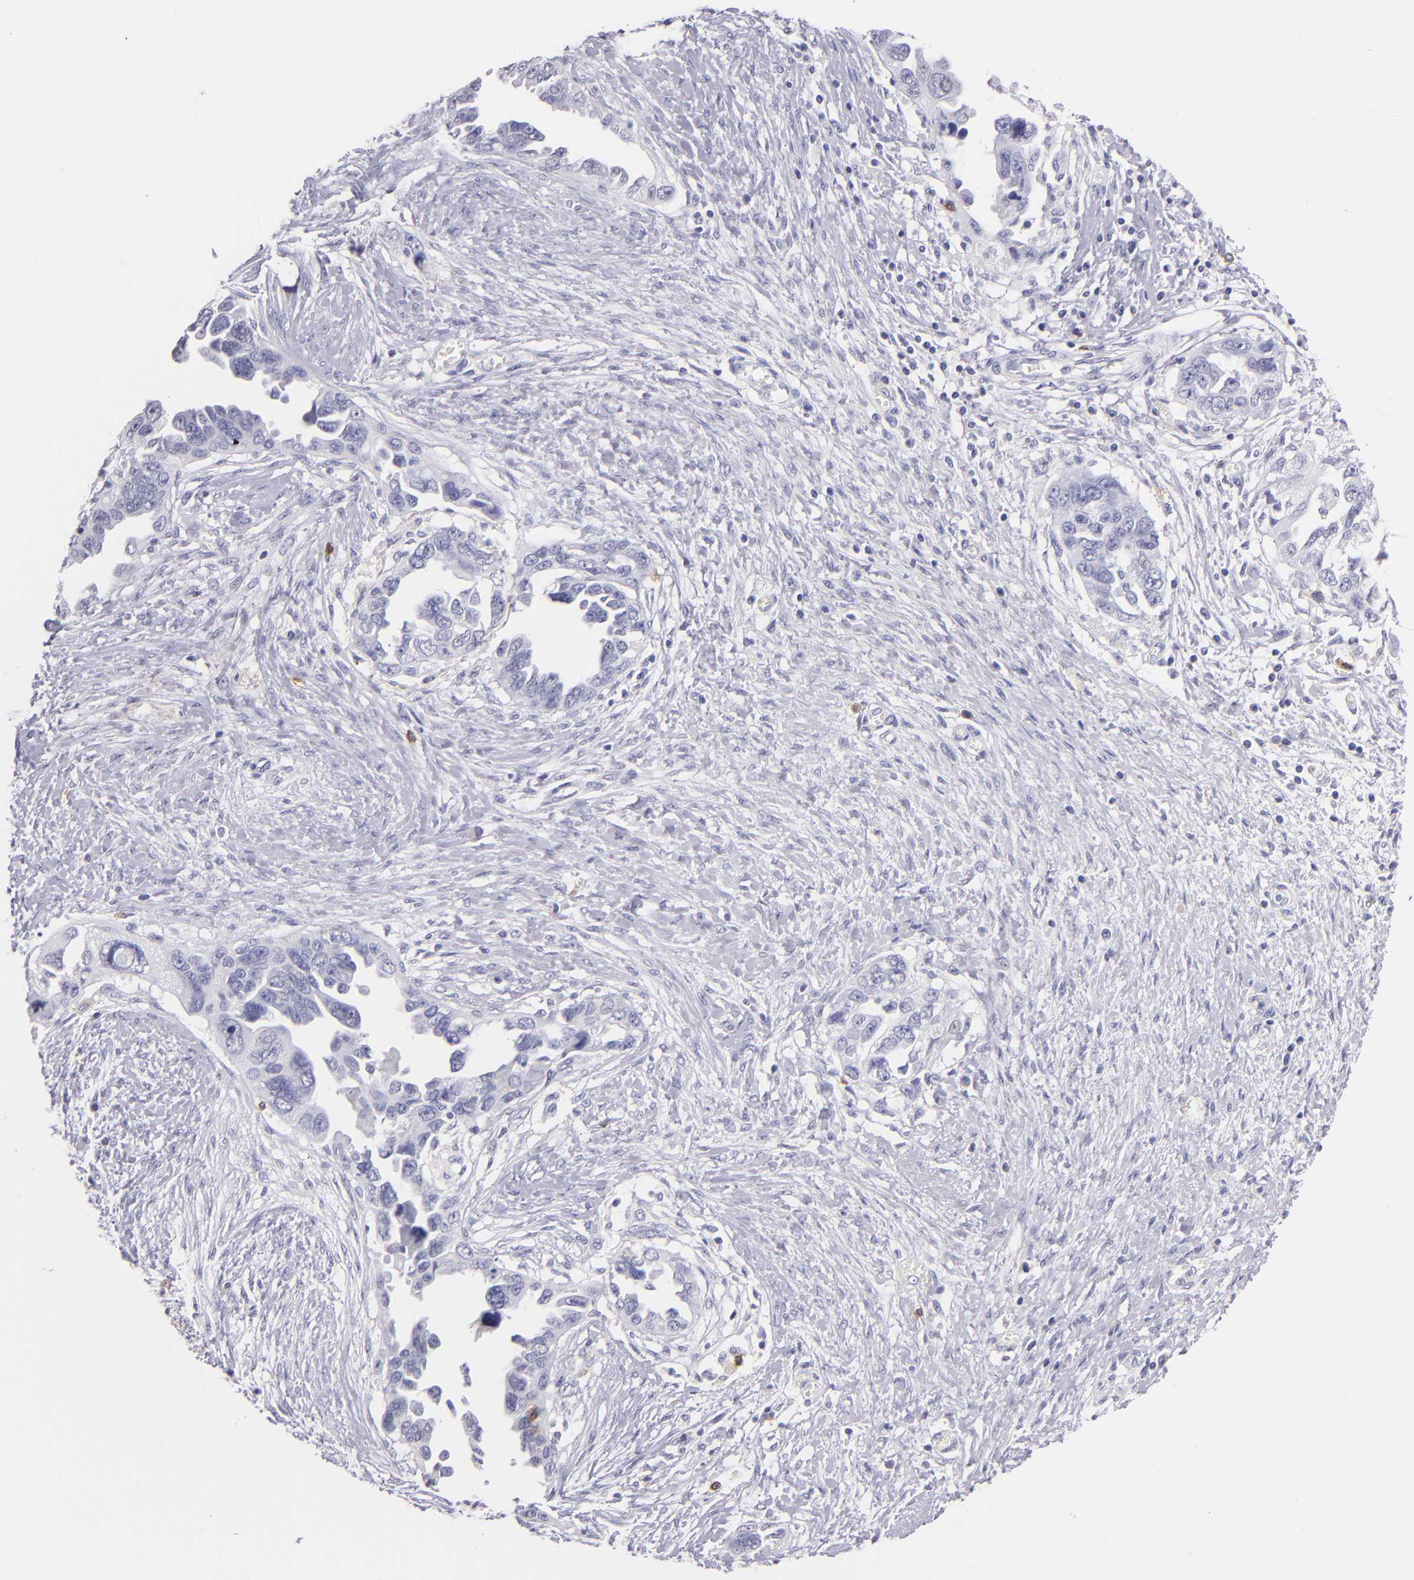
{"staining": {"intensity": "negative", "quantity": "none", "location": "none"}, "tissue": "ovarian cancer", "cell_type": "Tumor cells", "image_type": "cancer", "snomed": [{"axis": "morphology", "description": "Cystadenocarcinoma, serous, NOS"}, {"axis": "topography", "description": "Ovary"}], "caption": "IHC of human ovarian serous cystadenocarcinoma exhibits no expression in tumor cells. Nuclei are stained in blue.", "gene": "IL2RA", "patient": {"sex": "female", "age": 63}}